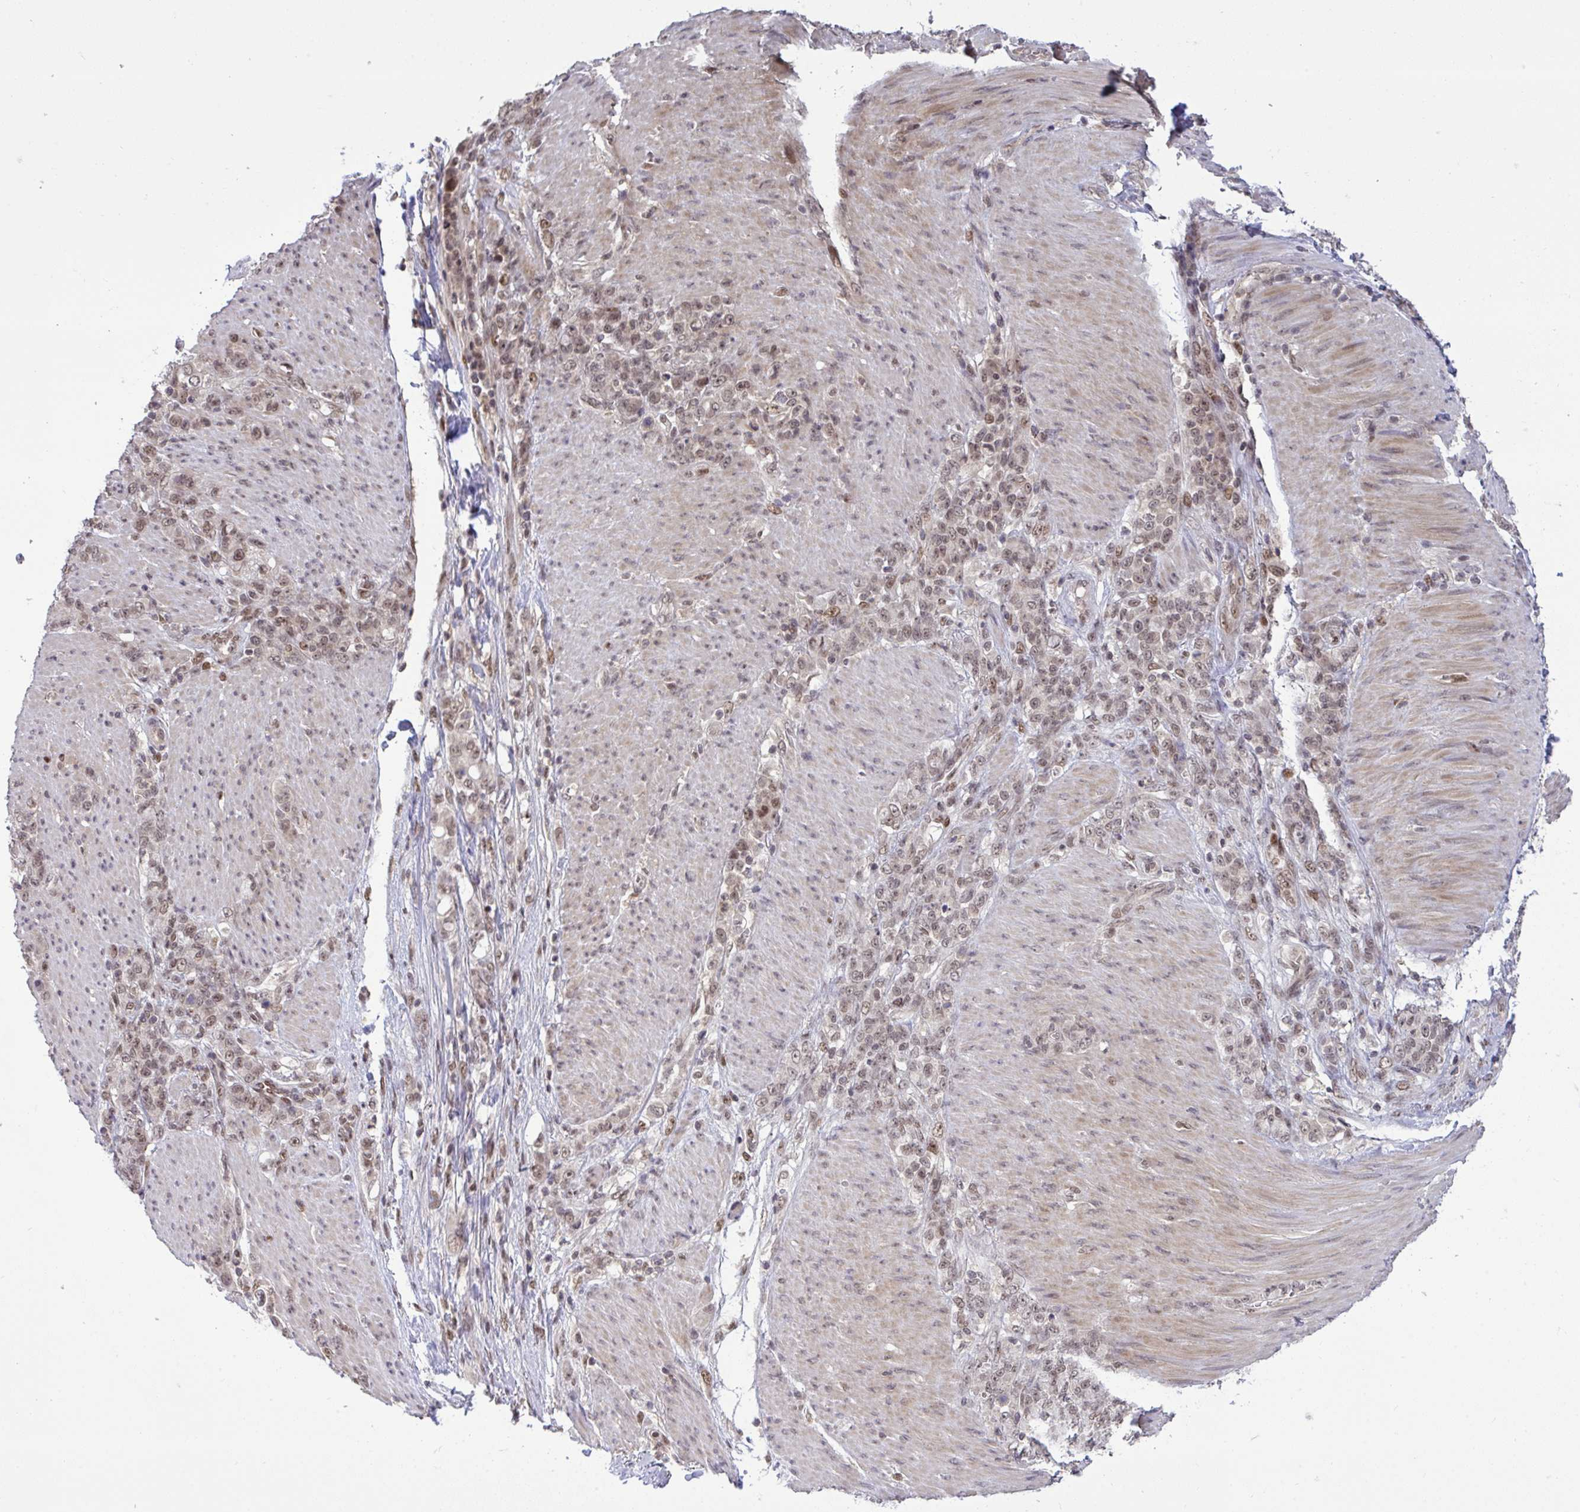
{"staining": {"intensity": "moderate", "quantity": ">75%", "location": "nuclear"}, "tissue": "stomach cancer", "cell_type": "Tumor cells", "image_type": "cancer", "snomed": [{"axis": "morphology", "description": "Adenocarcinoma, NOS"}, {"axis": "topography", "description": "Stomach"}], "caption": "Stomach adenocarcinoma stained with a protein marker reveals moderate staining in tumor cells.", "gene": "KLF2", "patient": {"sex": "female", "age": 79}}